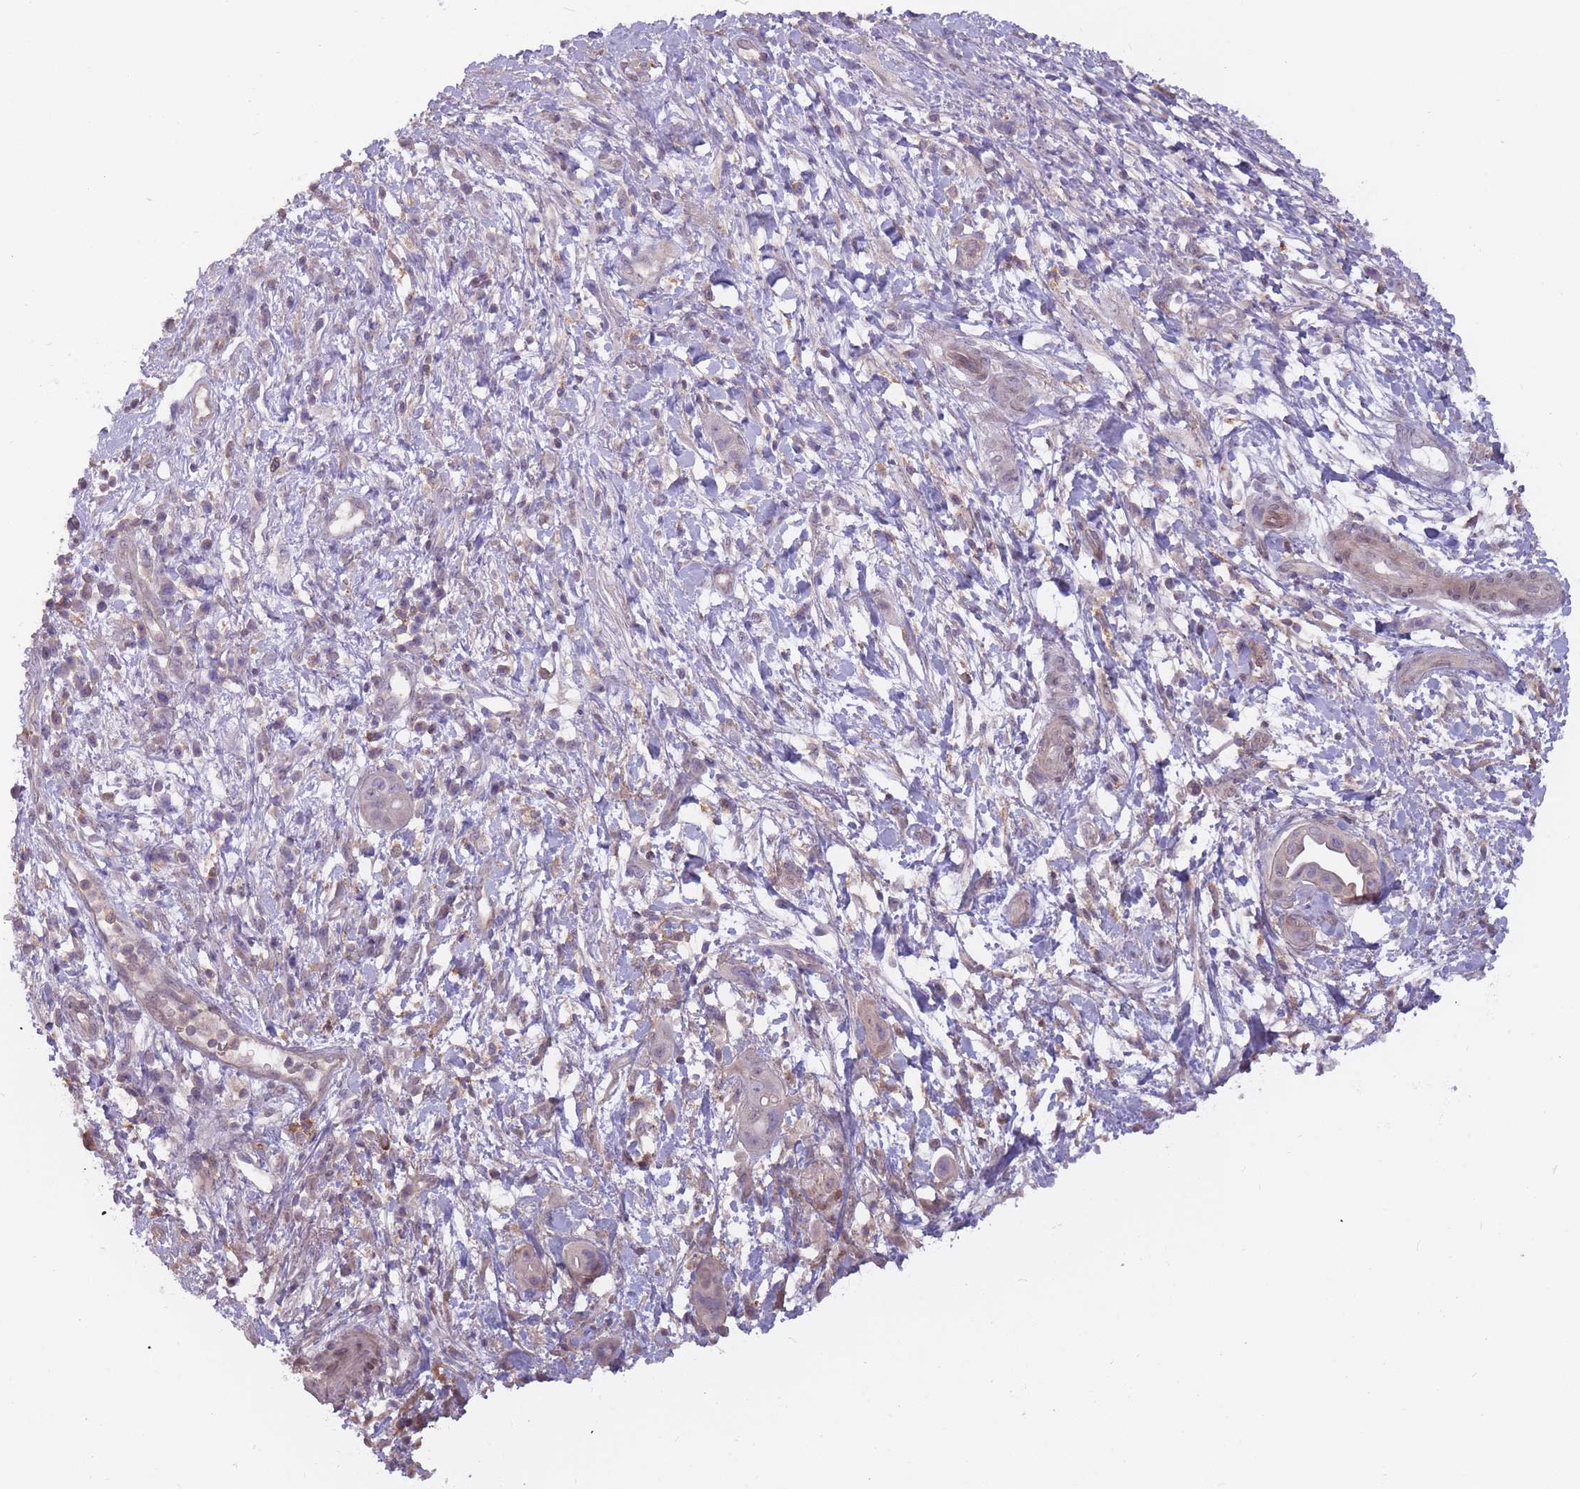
{"staining": {"intensity": "negative", "quantity": "none", "location": "none"}, "tissue": "pancreatic cancer", "cell_type": "Tumor cells", "image_type": "cancer", "snomed": [{"axis": "morphology", "description": "Adenocarcinoma, NOS"}, {"axis": "topography", "description": "Pancreas"}], "caption": "This is an IHC histopathology image of human adenocarcinoma (pancreatic). There is no staining in tumor cells.", "gene": "TET3", "patient": {"sex": "male", "age": 68}}